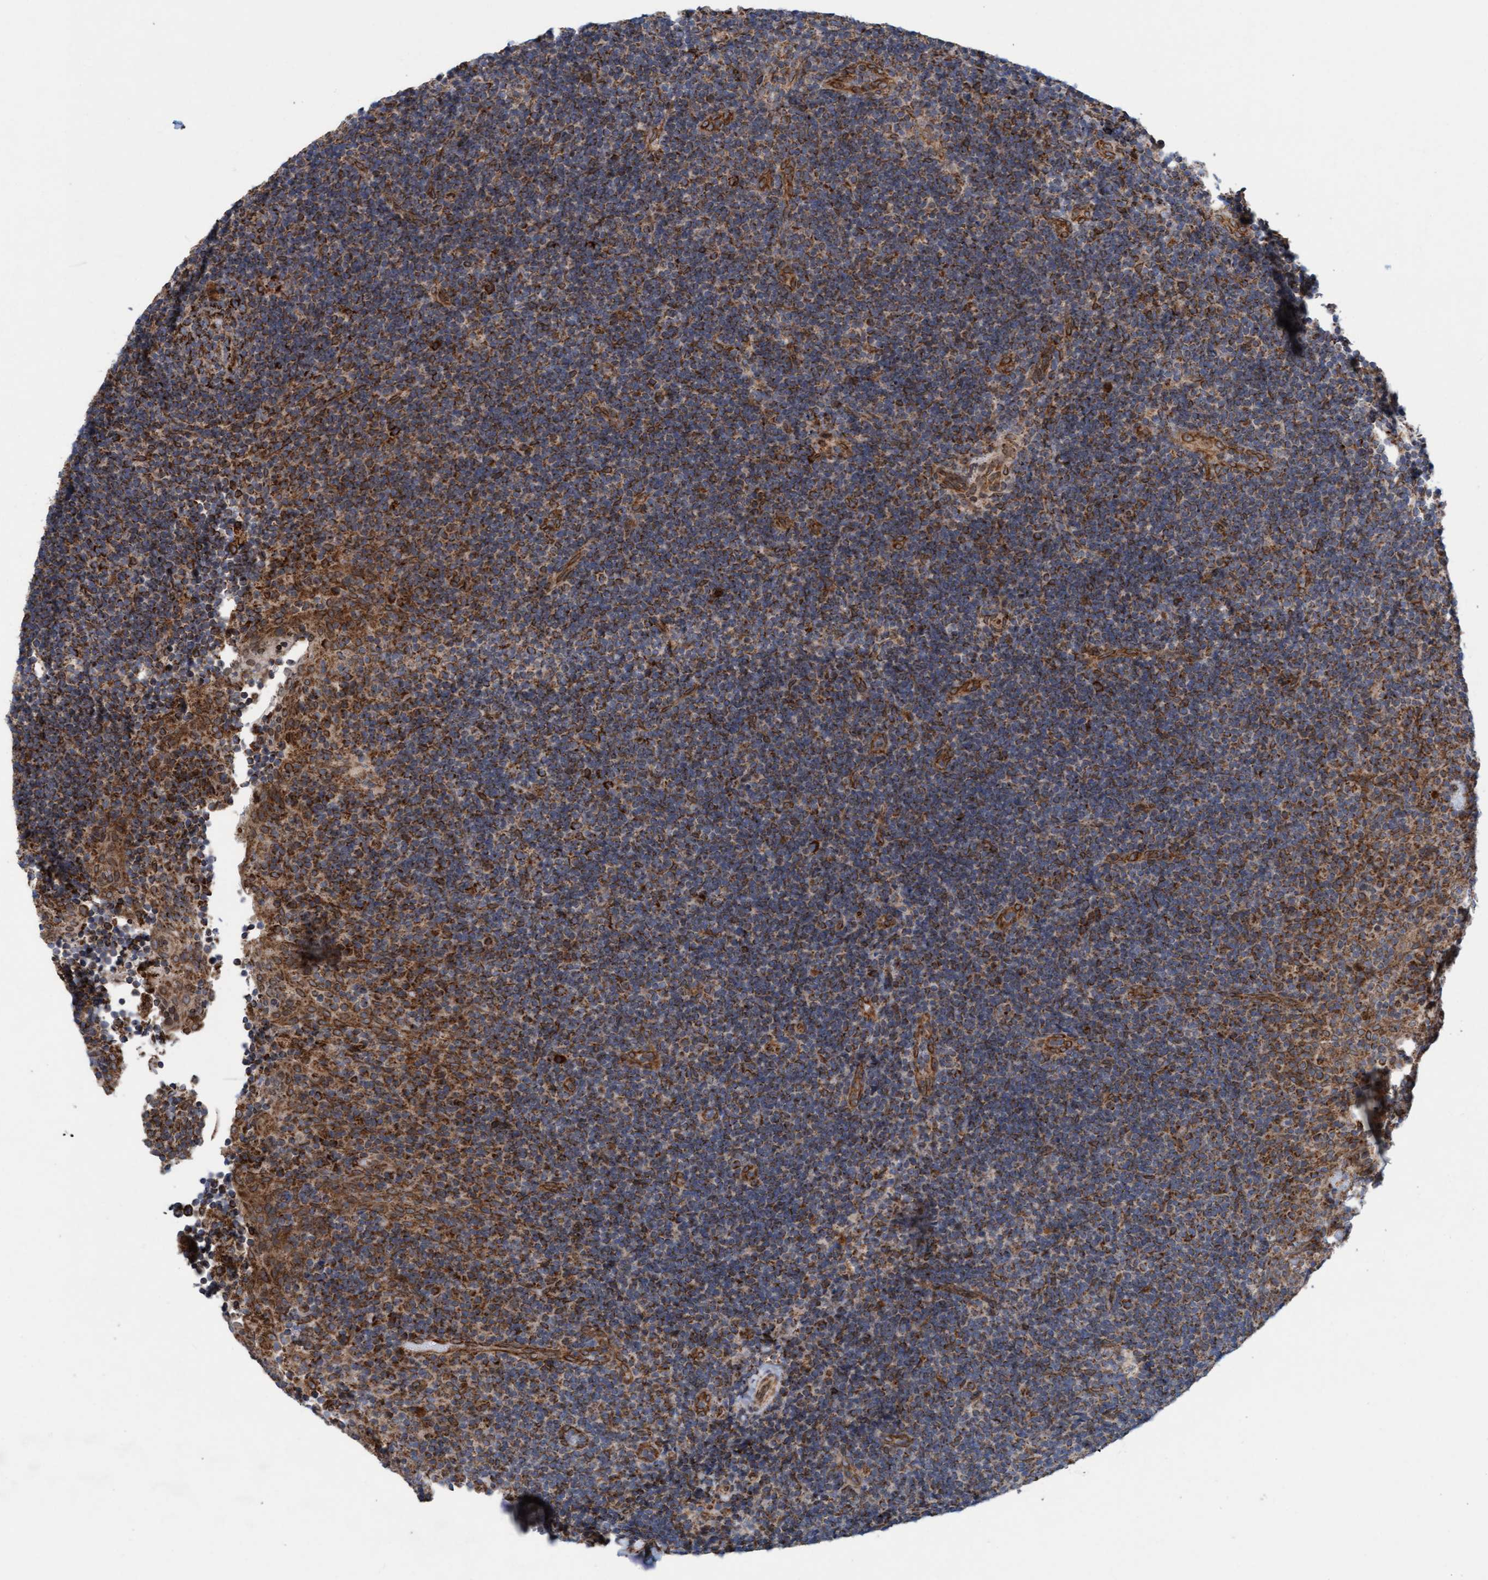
{"staining": {"intensity": "strong", "quantity": "25%-75%", "location": "cytoplasmic/membranous"}, "tissue": "lymphoma", "cell_type": "Tumor cells", "image_type": "cancer", "snomed": [{"axis": "morphology", "description": "Malignant lymphoma, non-Hodgkin's type, High grade"}, {"axis": "topography", "description": "Tonsil"}], "caption": "An image showing strong cytoplasmic/membranous expression in about 25%-75% of tumor cells in malignant lymphoma, non-Hodgkin's type (high-grade), as visualized by brown immunohistochemical staining.", "gene": "MRPS23", "patient": {"sex": "female", "age": 36}}